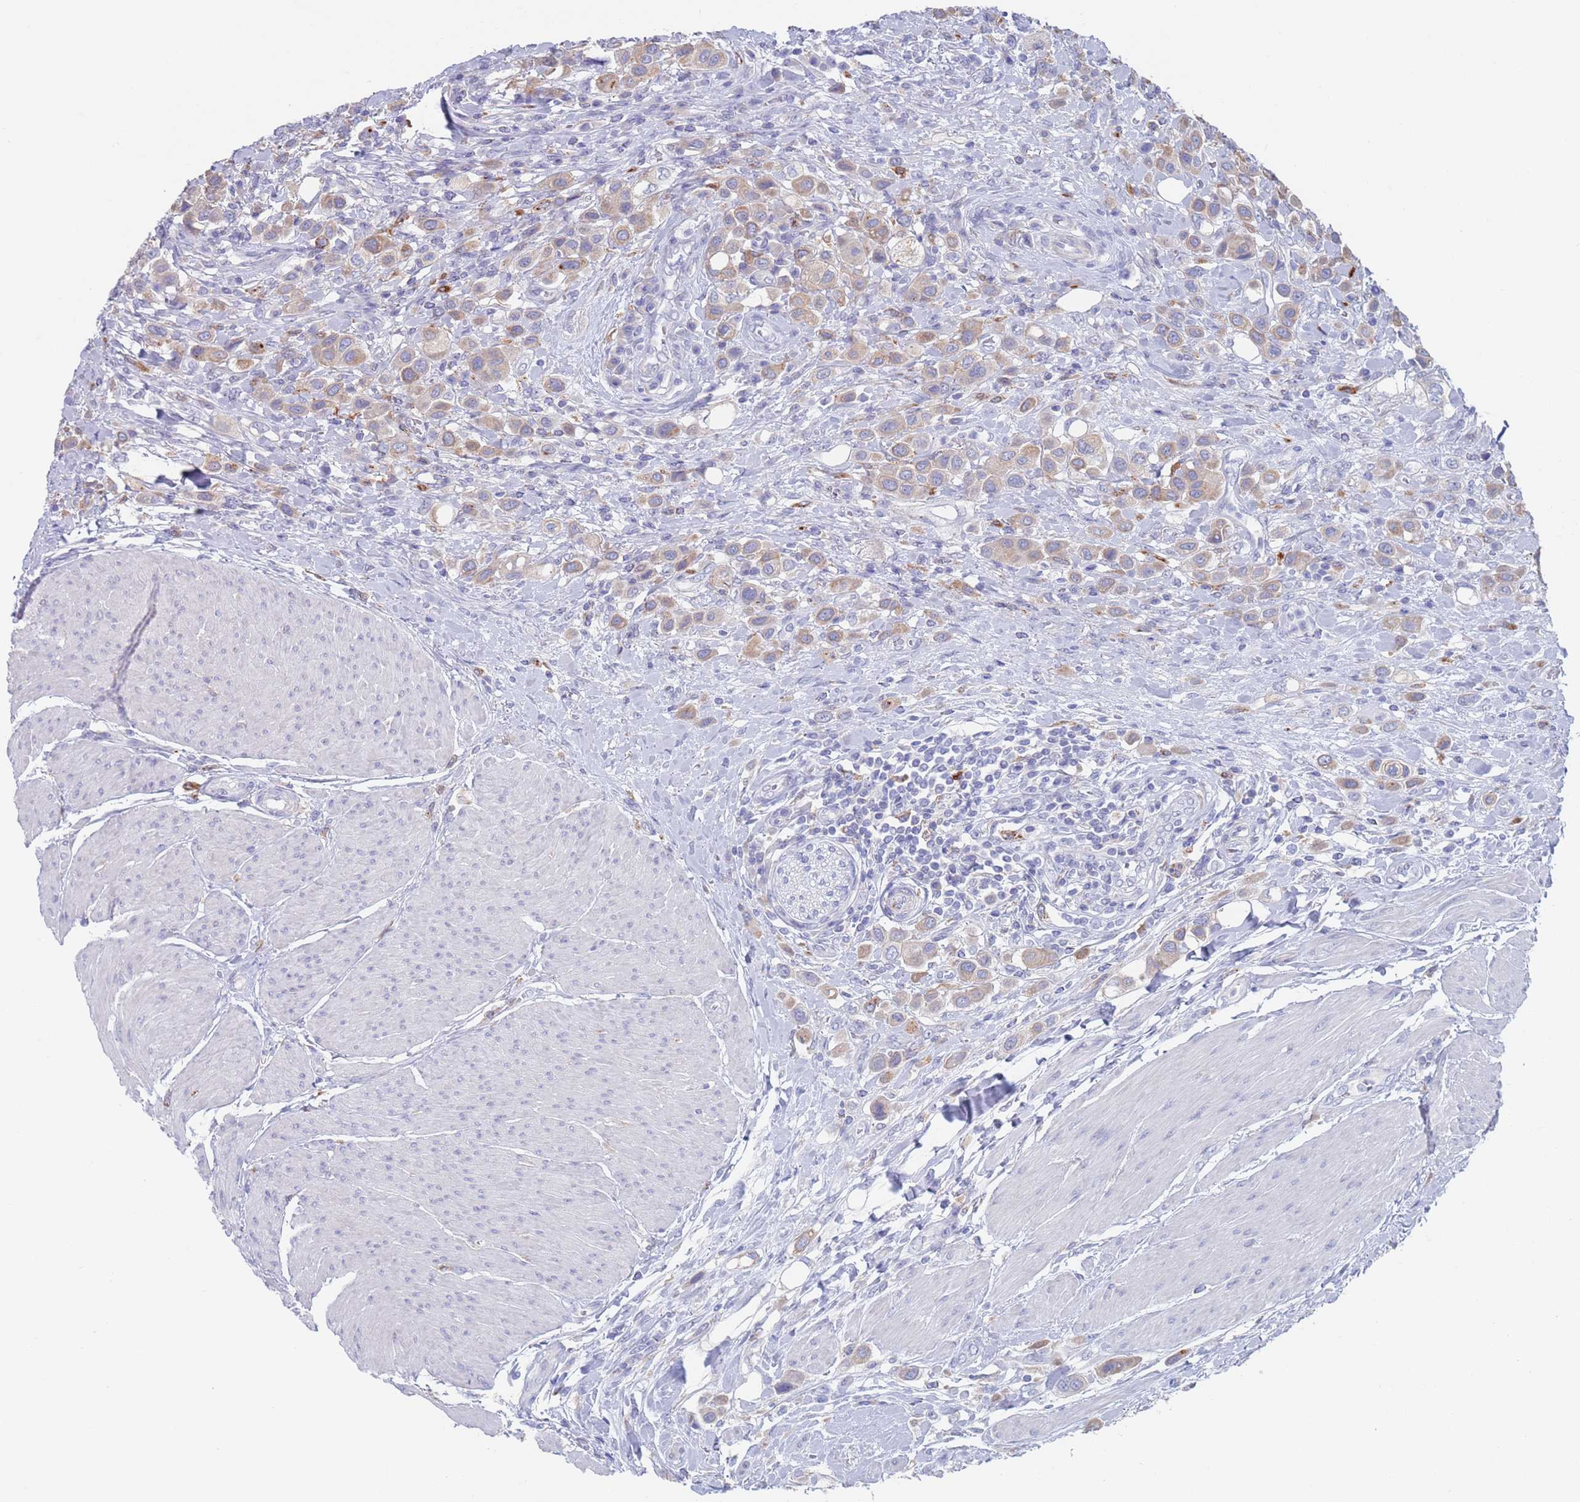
{"staining": {"intensity": "weak", "quantity": ">75%", "location": "cytoplasmic/membranous"}, "tissue": "urothelial cancer", "cell_type": "Tumor cells", "image_type": "cancer", "snomed": [{"axis": "morphology", "description": "Urothelial carcinoma, High grade"}, {"axis": "topography", "description": "Urinary bladder"}], "caption": "This histopathology image demonstrates immunohistochemistry (IHC) staining of human urothelial cancer, with low weak cytoplasmic/membranous positivity in approximately >75% of tumor cells.", "gene": "FUCA1", "patient": {"sex": "male", "age": 50}}